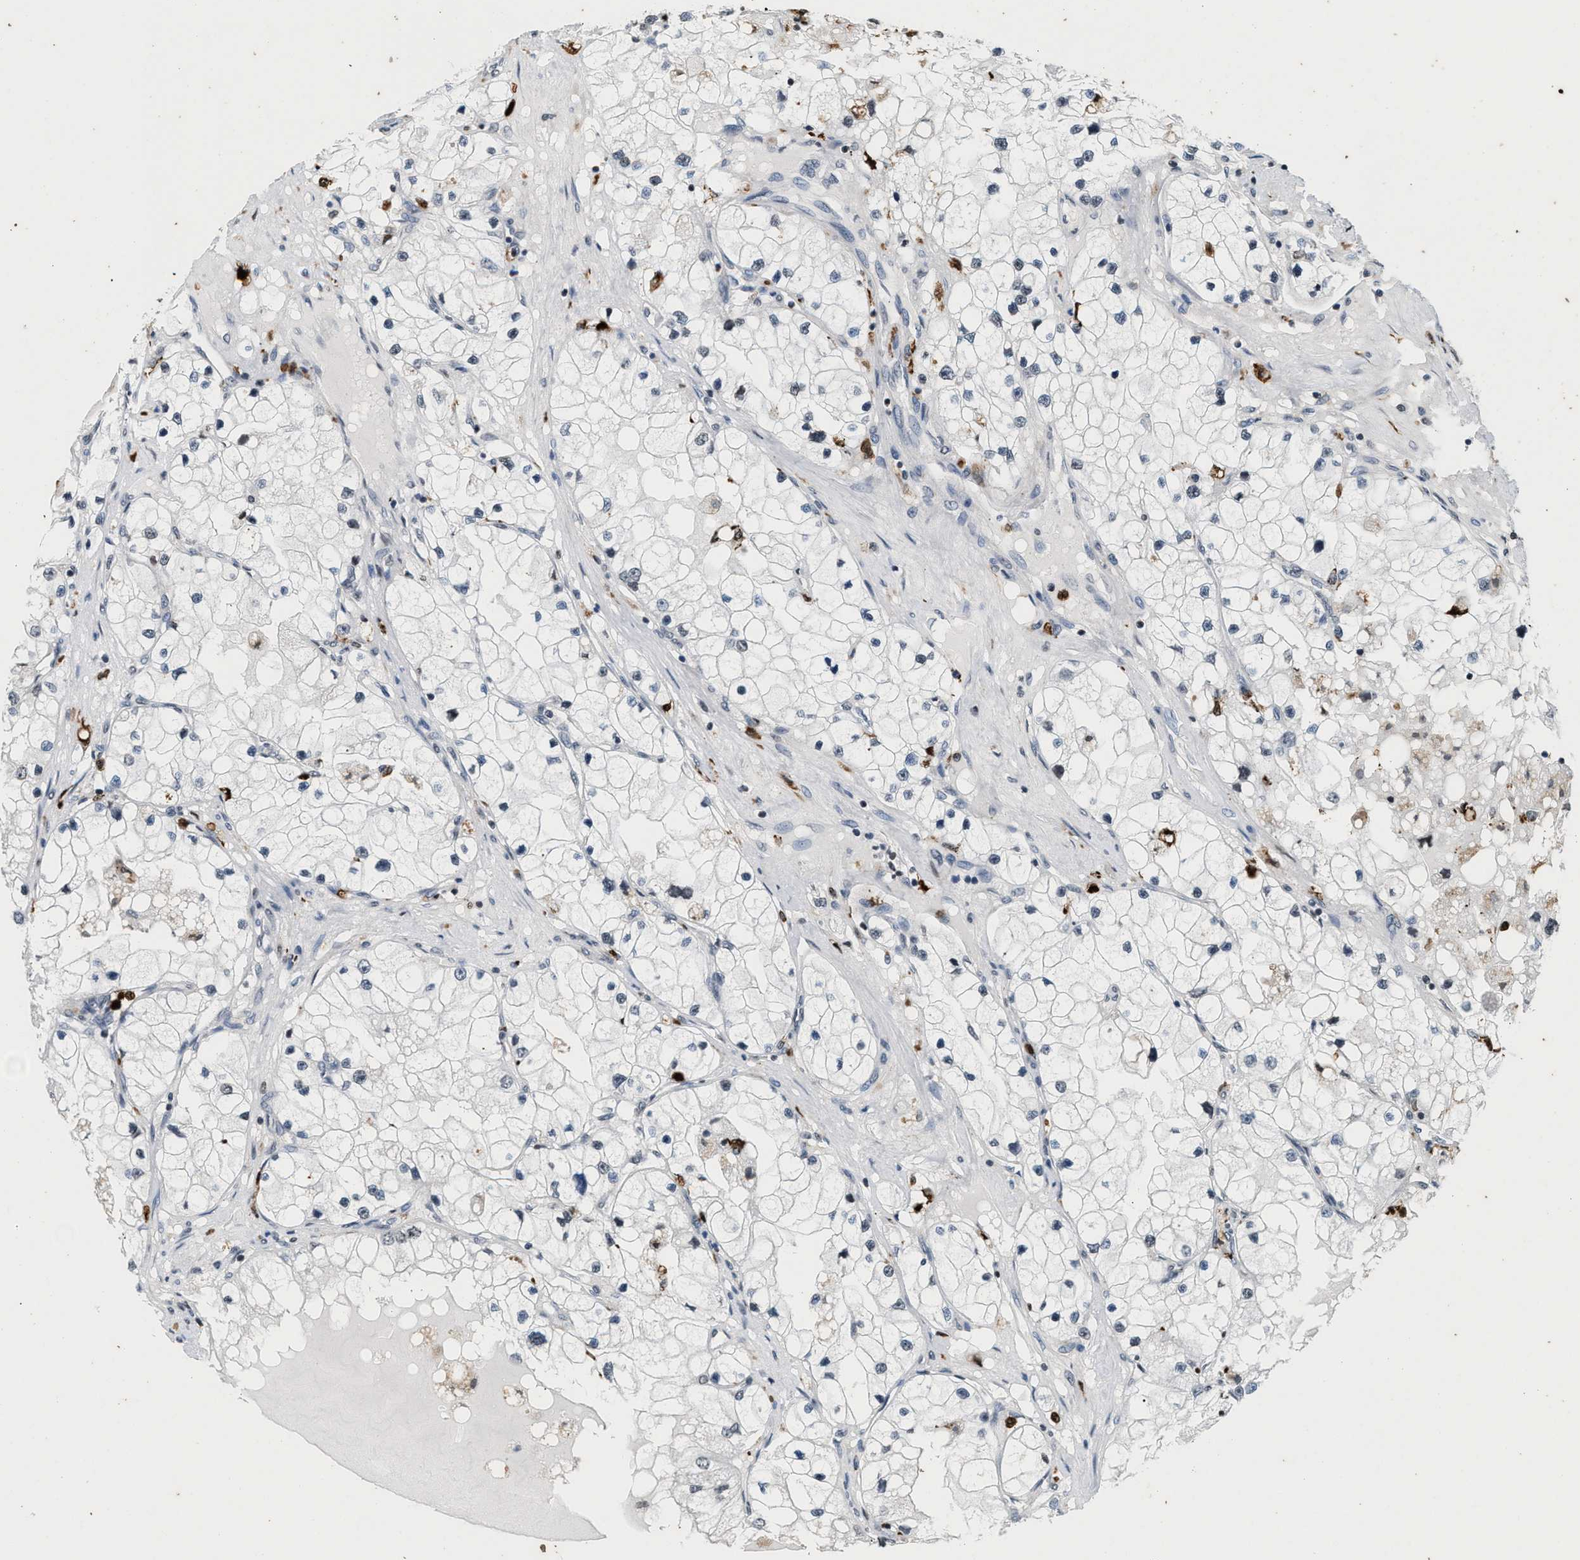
{"staining": {"intensity": "negative", "quantity": "none", "location": "none"}, "tissue": "renal cancer", "cell_type": "Tumor cells", "image_type": "cancer", "snomed": [{"axis": "morphology", "description": "Adenocarcinoma, NOS"}, {"axis": "topography", "description": "Kidney"}], "caption": "There is no significant staining in tumor cells of renal cancer. (Stains: DAB (3,3'-diaminobenzidine) IHC with hematoxylin counter stain, Microscopy: brightfield microscopy at high magnification).", "gene": "PRUNE2", "patient": {"sex": "male", "age": 68}}